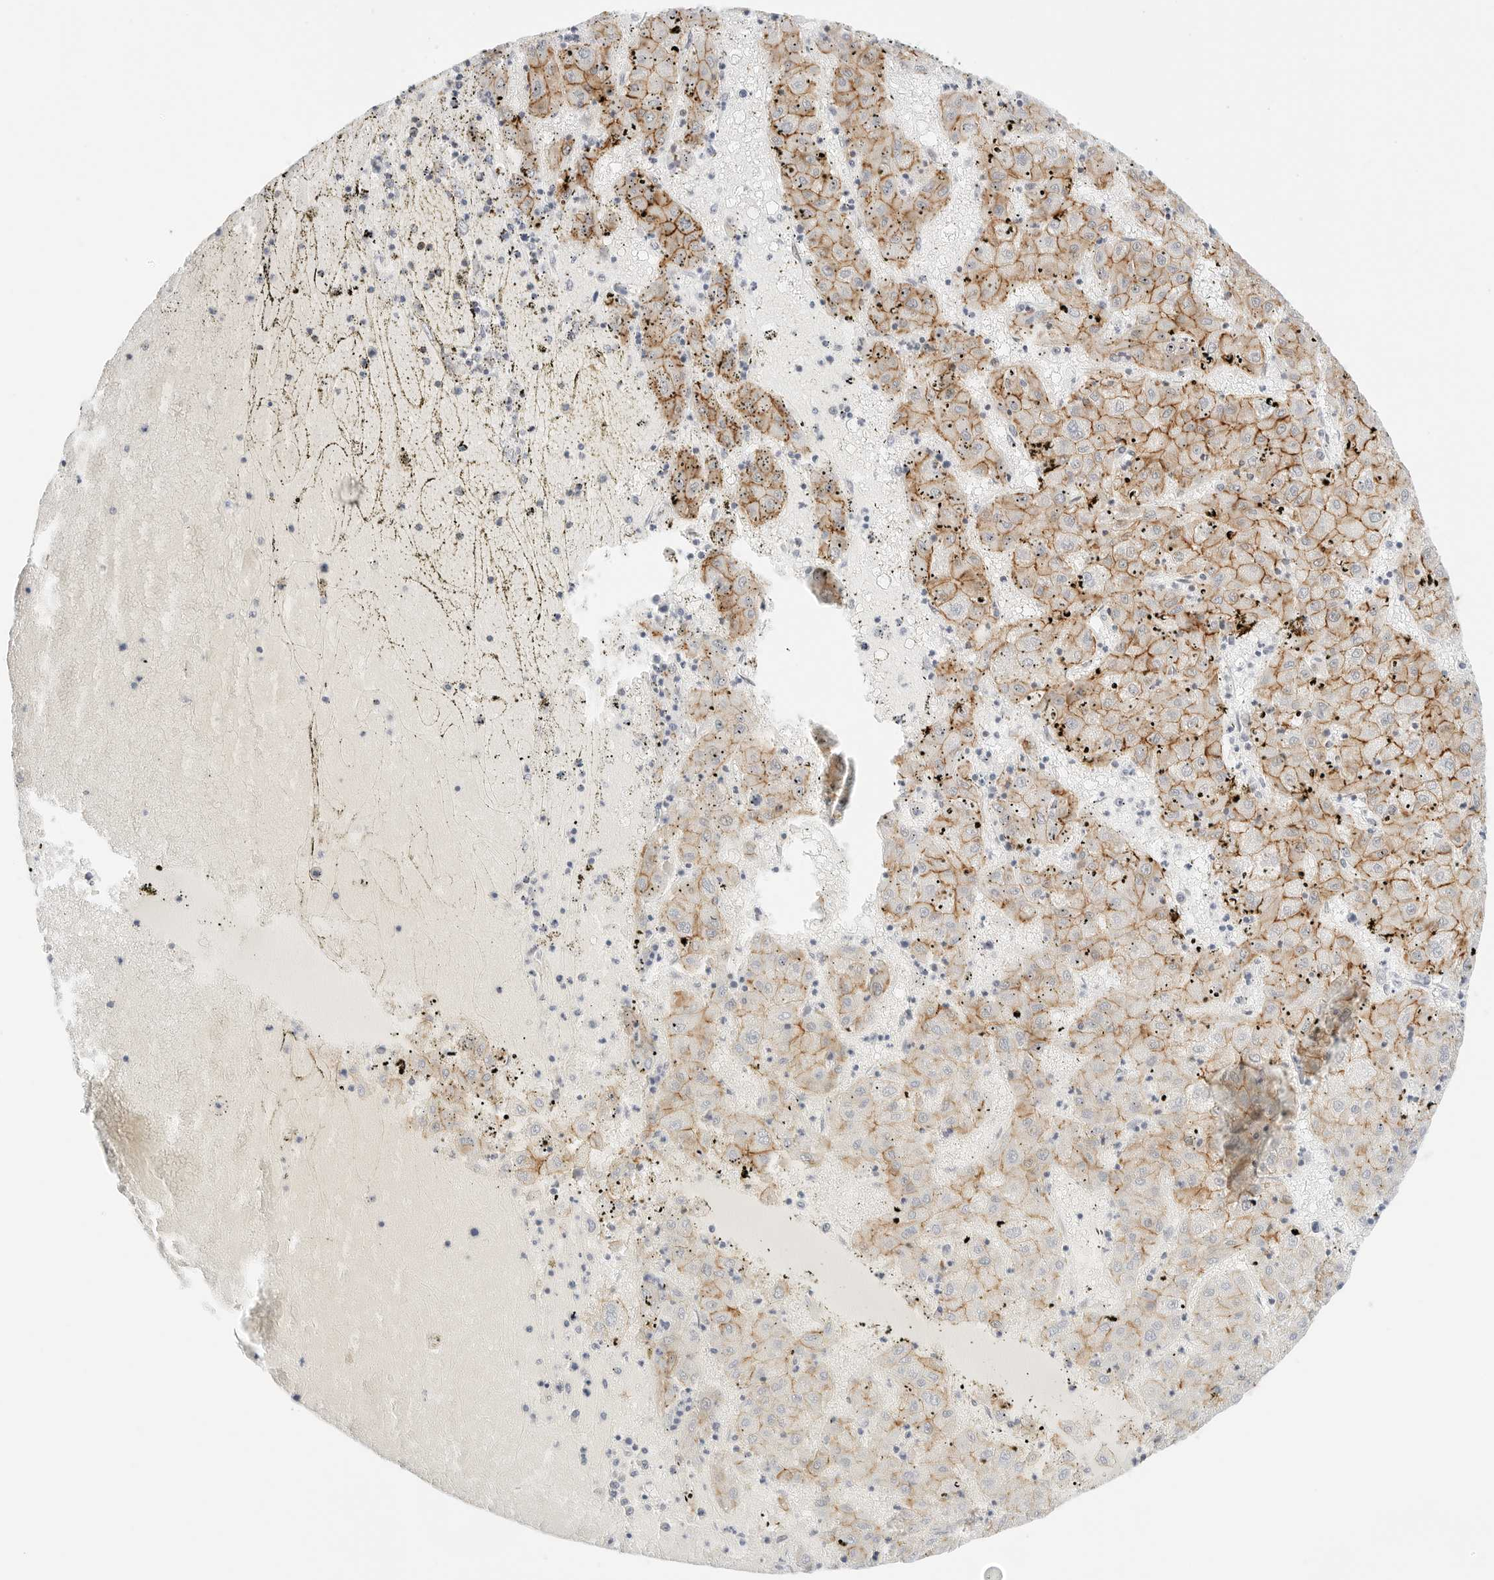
{"staining": {"intensity": "moderate", "quantity": "25%-75%", "location": "cytoplasmic/membranous"}, "tissue": "liver cancer", "cell_type": "Tumor cells", "image_type": "cancer", "snomed": [{"axis": "morphology", "description": "Carcinoma, Hepatocellular, NOS"}, {"axis": "topography", "description": "Liver"}], "caption": "High-magnification brightfield microscopy of liver cancer (hepatocellular carcinoma) stained with DAB (3,3'-diaminobenzidine) (brown) and counterstained with hematoxylin (blue). tumor cells exhibit moderate cytoplasmic/membranous positivity is present in about25%-75% of cells.", "gene": "CDH1", "patient": {"sex": "male", "age": 72}}